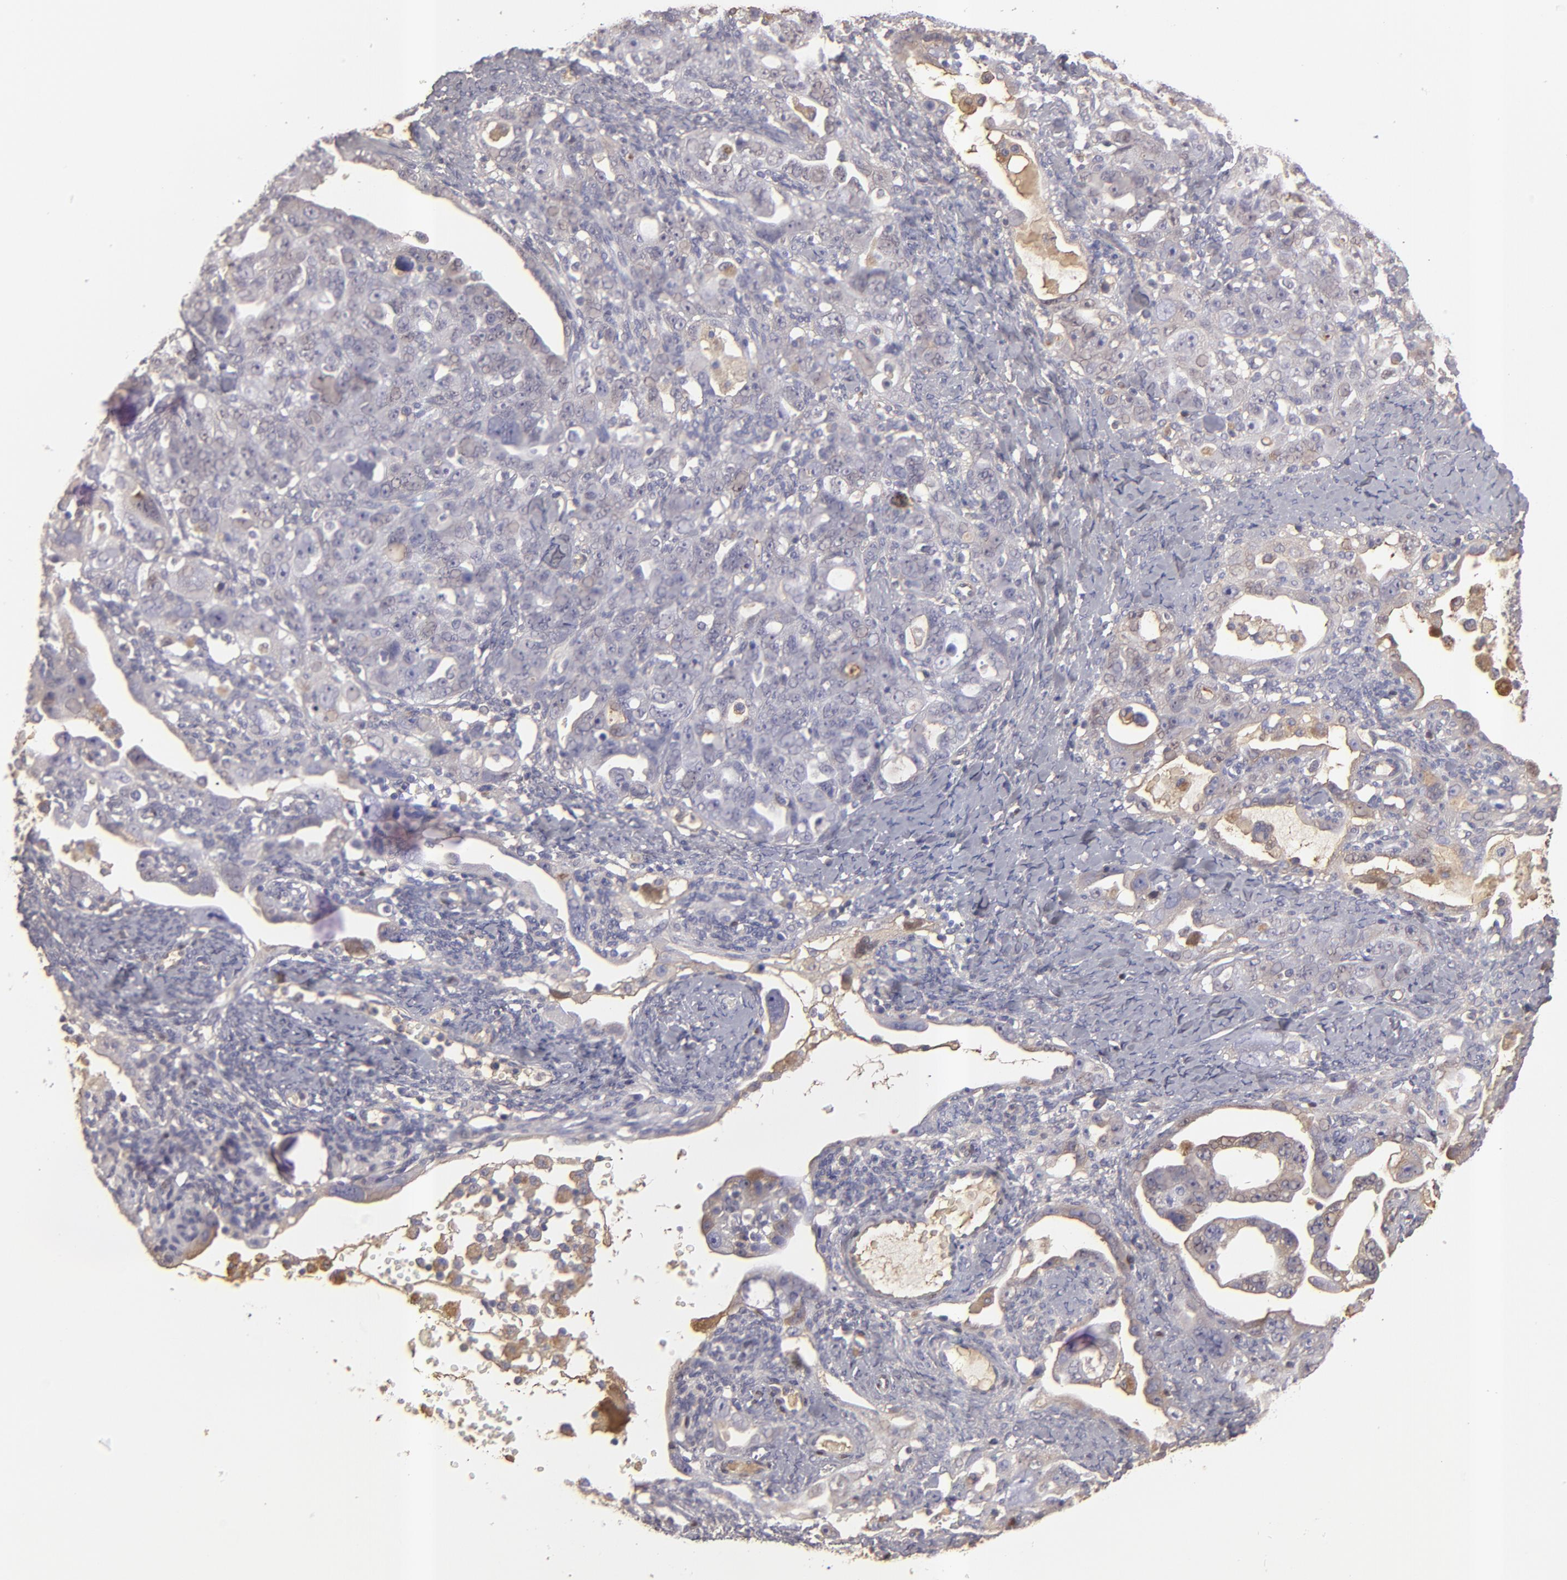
{"staining": {"intensity": "negative", "quantity": "none", "location": "none"}, "tissue": "ovarian cancer", "cell_type": "Tumor cells", "image_type": "cancer", "snomed": [{"axis": "morphology", "description": "Cystadenocarcinoma, serous, NOS"}, {"axis": "topography", "description": "Ovary"}], "caption": "Ovarian serous cystadenocarcinoma was stained to show a protein in brown. There is no significant staining in tumor cells.", "gene": "ABCC4", "patient": {"sex": "female", "age": 66}}